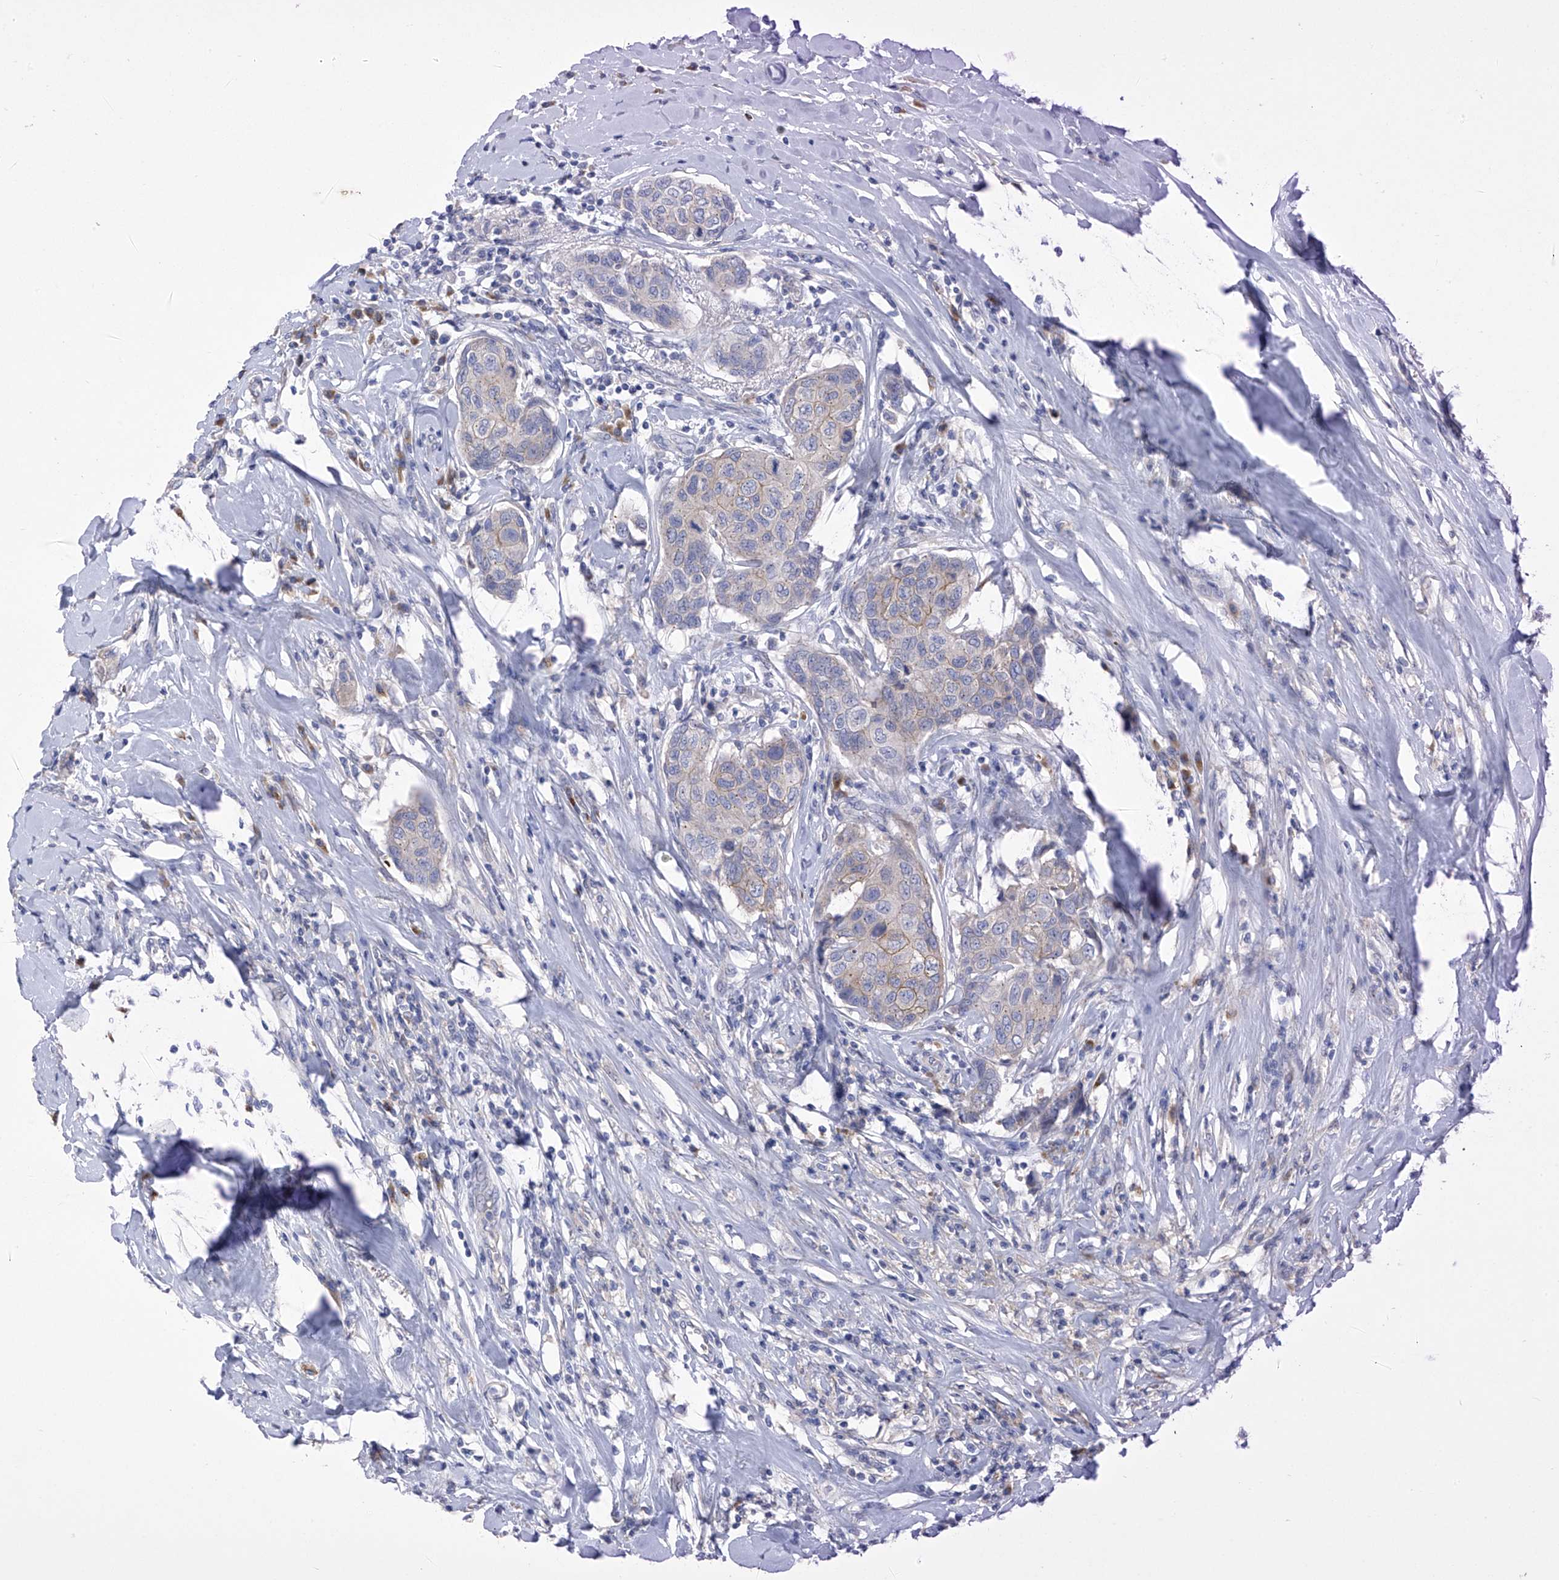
{"staining": {"intensity": "weak", "quantity": "<25%", "location": "cytoplasmic/membranous"}, "tissue": "breast cancer", "cell_type": "Tumor cells", "image_type": "cancer", "snomed": [{"axis": "morphology", "description": "Duct carcinoma"}, {"axis": "topography", "description": "Breast"}], "caption": "The image reveals no significant positivity in tumor cells of intraductal carcinoma (breast). Brightfield microscopy of IHC stained with DAB (3,3'-diaminobenzidine) (brown) and hematoxylin (blue), captured at high magnification.", "gene": "SLCO4A1", "patient": {"sex": "female", "age": 80}}